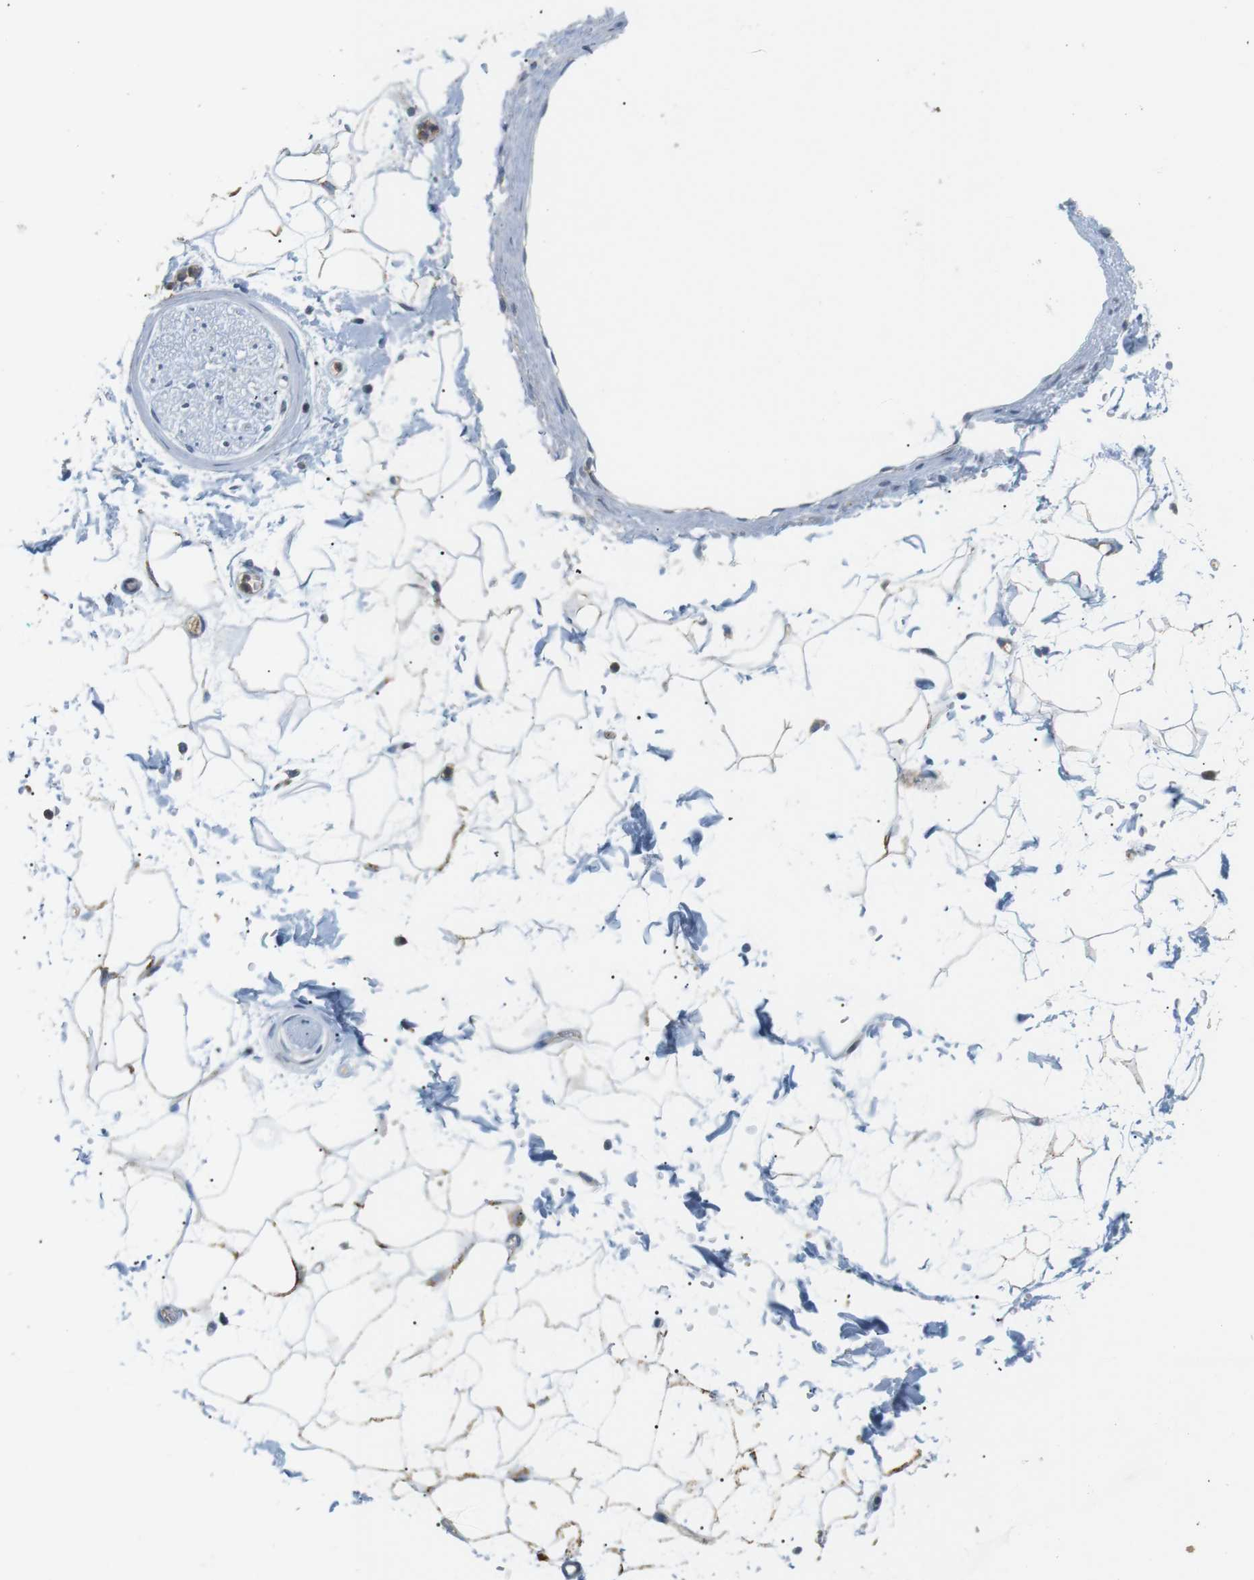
{"staining": {"intensity": "negative", "quantity": "none", "location": "none"}, "tissue": "adipose tissue", "cell_type": "Adipocytes", "image_type": "normal", "snomed": [{"axis": "morphology", "description": "Normal tissue, NOS"}, {"axis": "topography", "description": "Soft tissue"}], "caption": "Immunohistochemistry (IHC) of normal human adipose tissue displays no positivity in adipocytes.", "gene": "CD300E", "patient": {"sex": "male", "age": 72}}